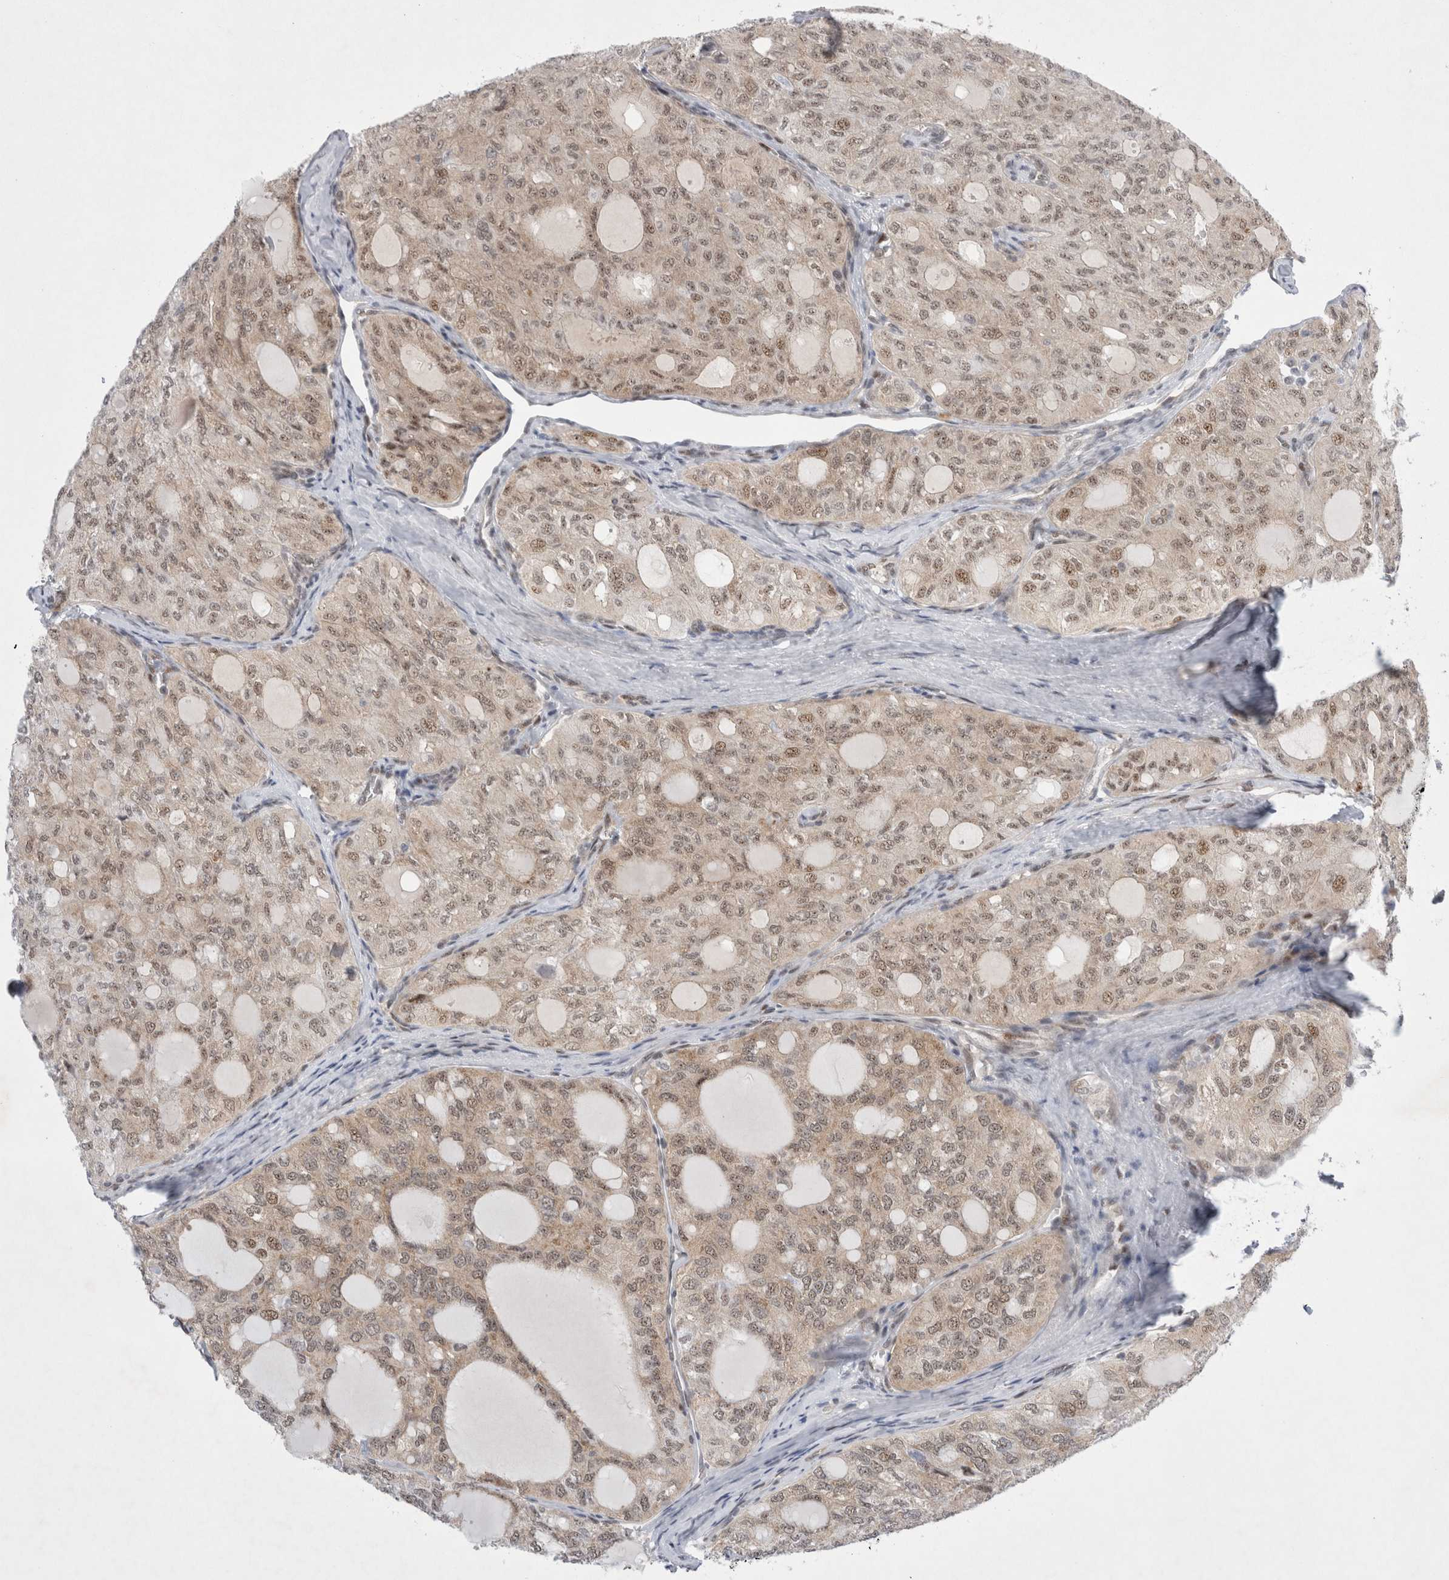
{"staining": {"intensity": "weak", "quantity": ">75%", "location": "cytoplasmic/membranous,nuclear"}, "tissue": "thyroid cancer", "cell_type": "Tumor cells", "image_type": "cancer", "snomed": [{"axis": "morphology", "description": "Follicular adenoma carcinoma, NOS"}, {"axis": "topography", "description": "Thyroid gland"}], "caption": "Human follicular adenoma carcinoma (thyroid) stained for a protein (brown) demonstrates weak cytoplasmic/membranous and nuclear positive staining in about >75% of tumor cells.", "gene": "WIPF2", "patient": {"sex": "male", "age": 75}}